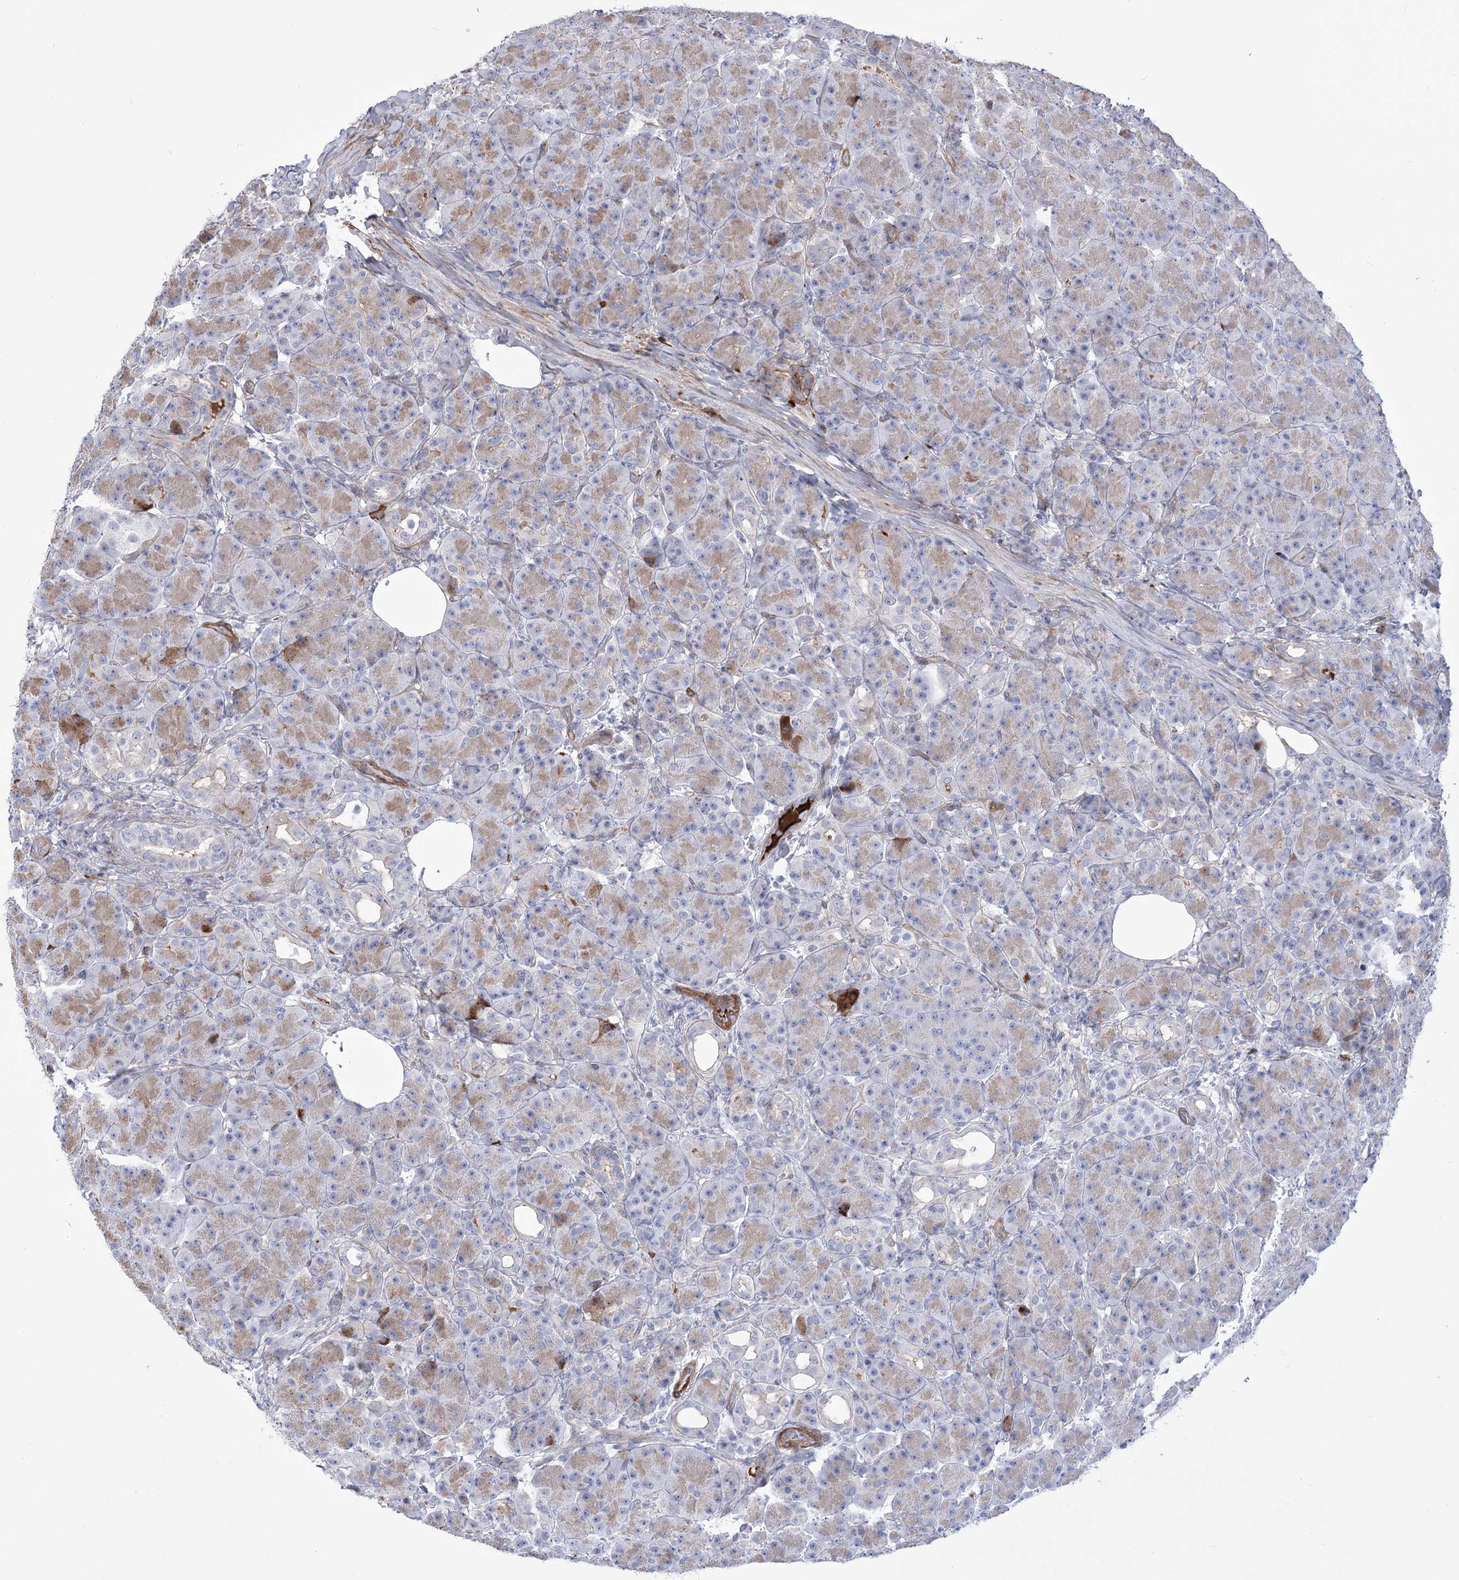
{"staining": {"intensity": "weak", "quantity": "25%-75%", "location": "cytoplasmic/membranous"}, "tissue": "pancreas", "cell_type": "Exocrine glandular cells", "image_type": "normal", "snomed": [{"axis": "morphology", "description": "Normal tissue, NOS"}, {"axis": "topography", "description": "Pancreas"}], "caption": "Immunohistochemical staining of normal human pancreas exhibits low levels of weak cytoplasmic/membranous positivity in approximately 25%-75% of exocrine glandular cells.", "gene": "ANKRD23", "patient": {"sex": "male", "age": 63}}